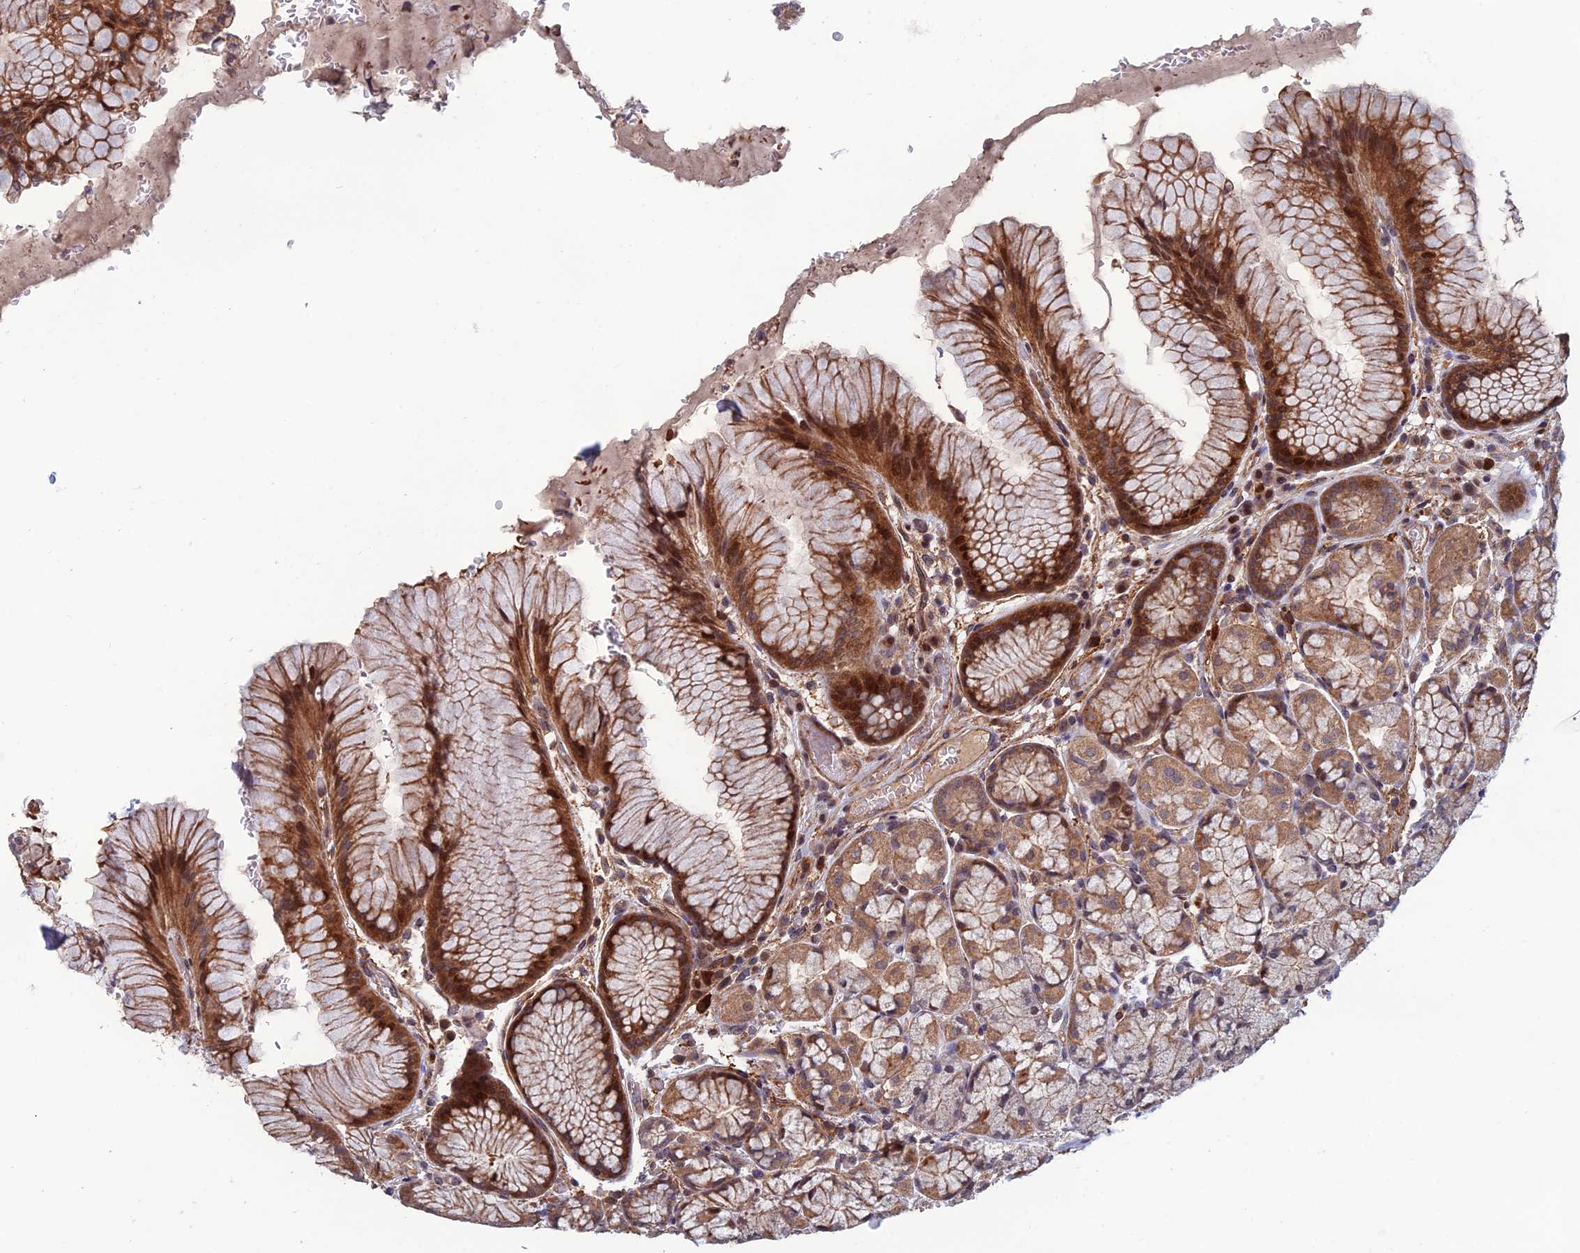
{"staining": {"intensity": "moderate", "quantity": ">75%", "location": "cytoplasmic/membranous,nuclear"}, "tissue": "stomach", "cell_type": "Glandular cells", "image_type": "normal", "snomed": [{"axis": "morphology", "description": "Normal tissue, NOS"}, {"axis": "topography", "description": "Stomach"}], "caption": "Immunohistochemistry (DAB (3,3'-diaminobenzidine)) staining of benign stomach exhibits moderate cytoplasmic/membranous,nuclear protein expression in approximately >75% of glandular cells.", "gene": "CCDC183", "patient": {"sex": "male", "age": 63}}